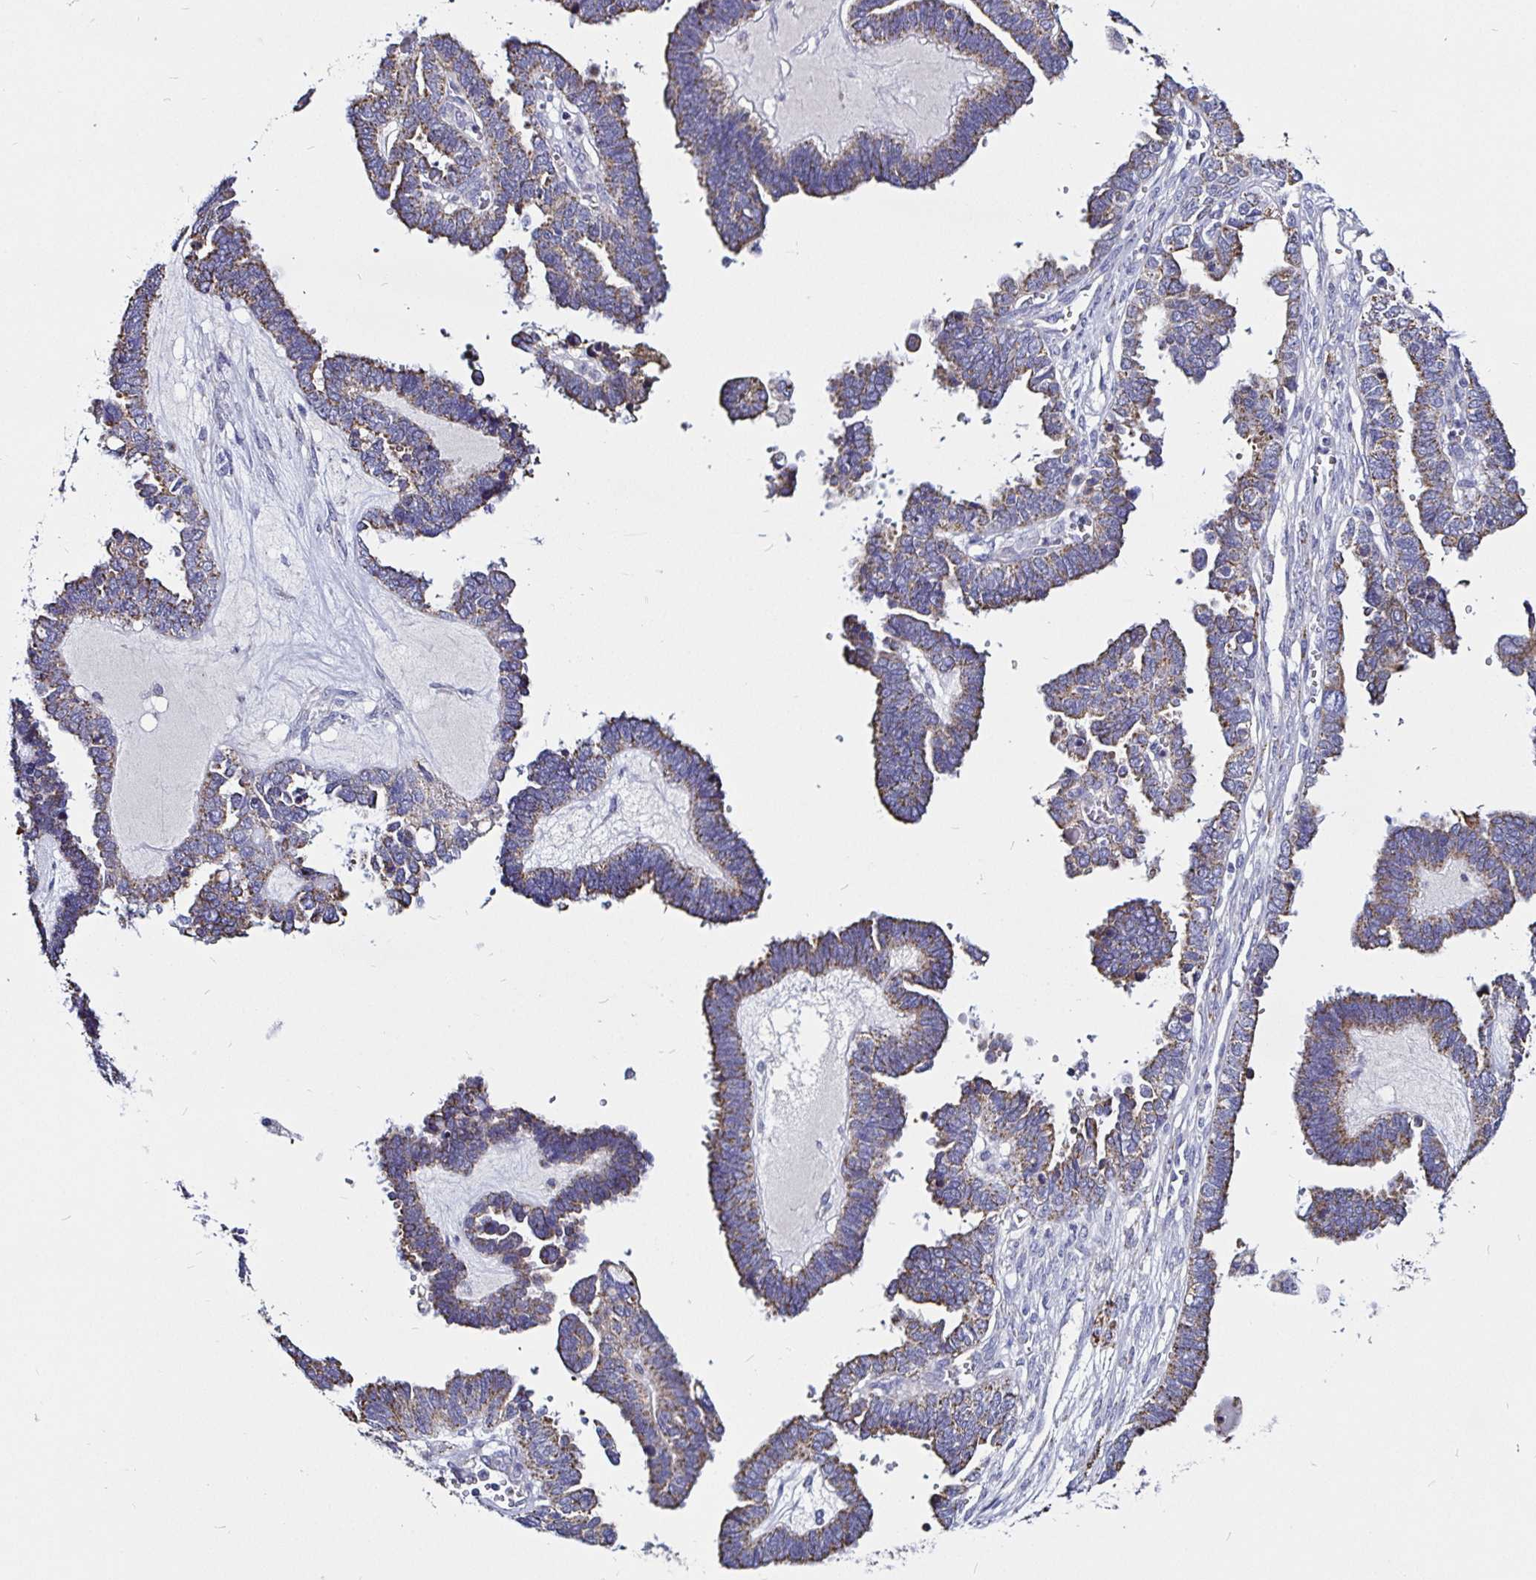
{"staining": {"intensity": "weak", "quantity": "25%-75%", "location": "cytoplasmic/membranous"}, "tissue": "ovarian cancer", "cell_type": "Tumor cells", "image_type": "cancer", "snomed": [{"axis": "morphology", "description": "Cystadenocarcinoma, serous, NOS"}, {"axis": "topography", "description": "Ovary"}], "caption": "This photomicrograph reveals IHC staining of ovarian serous cystadenocarcinoma, with low weak cytoplasmic/membranous expression in approximately 25%-75% of tumor cells.", "gene": "PGAM2", "patient": {"sex": "female", "age": 51}}